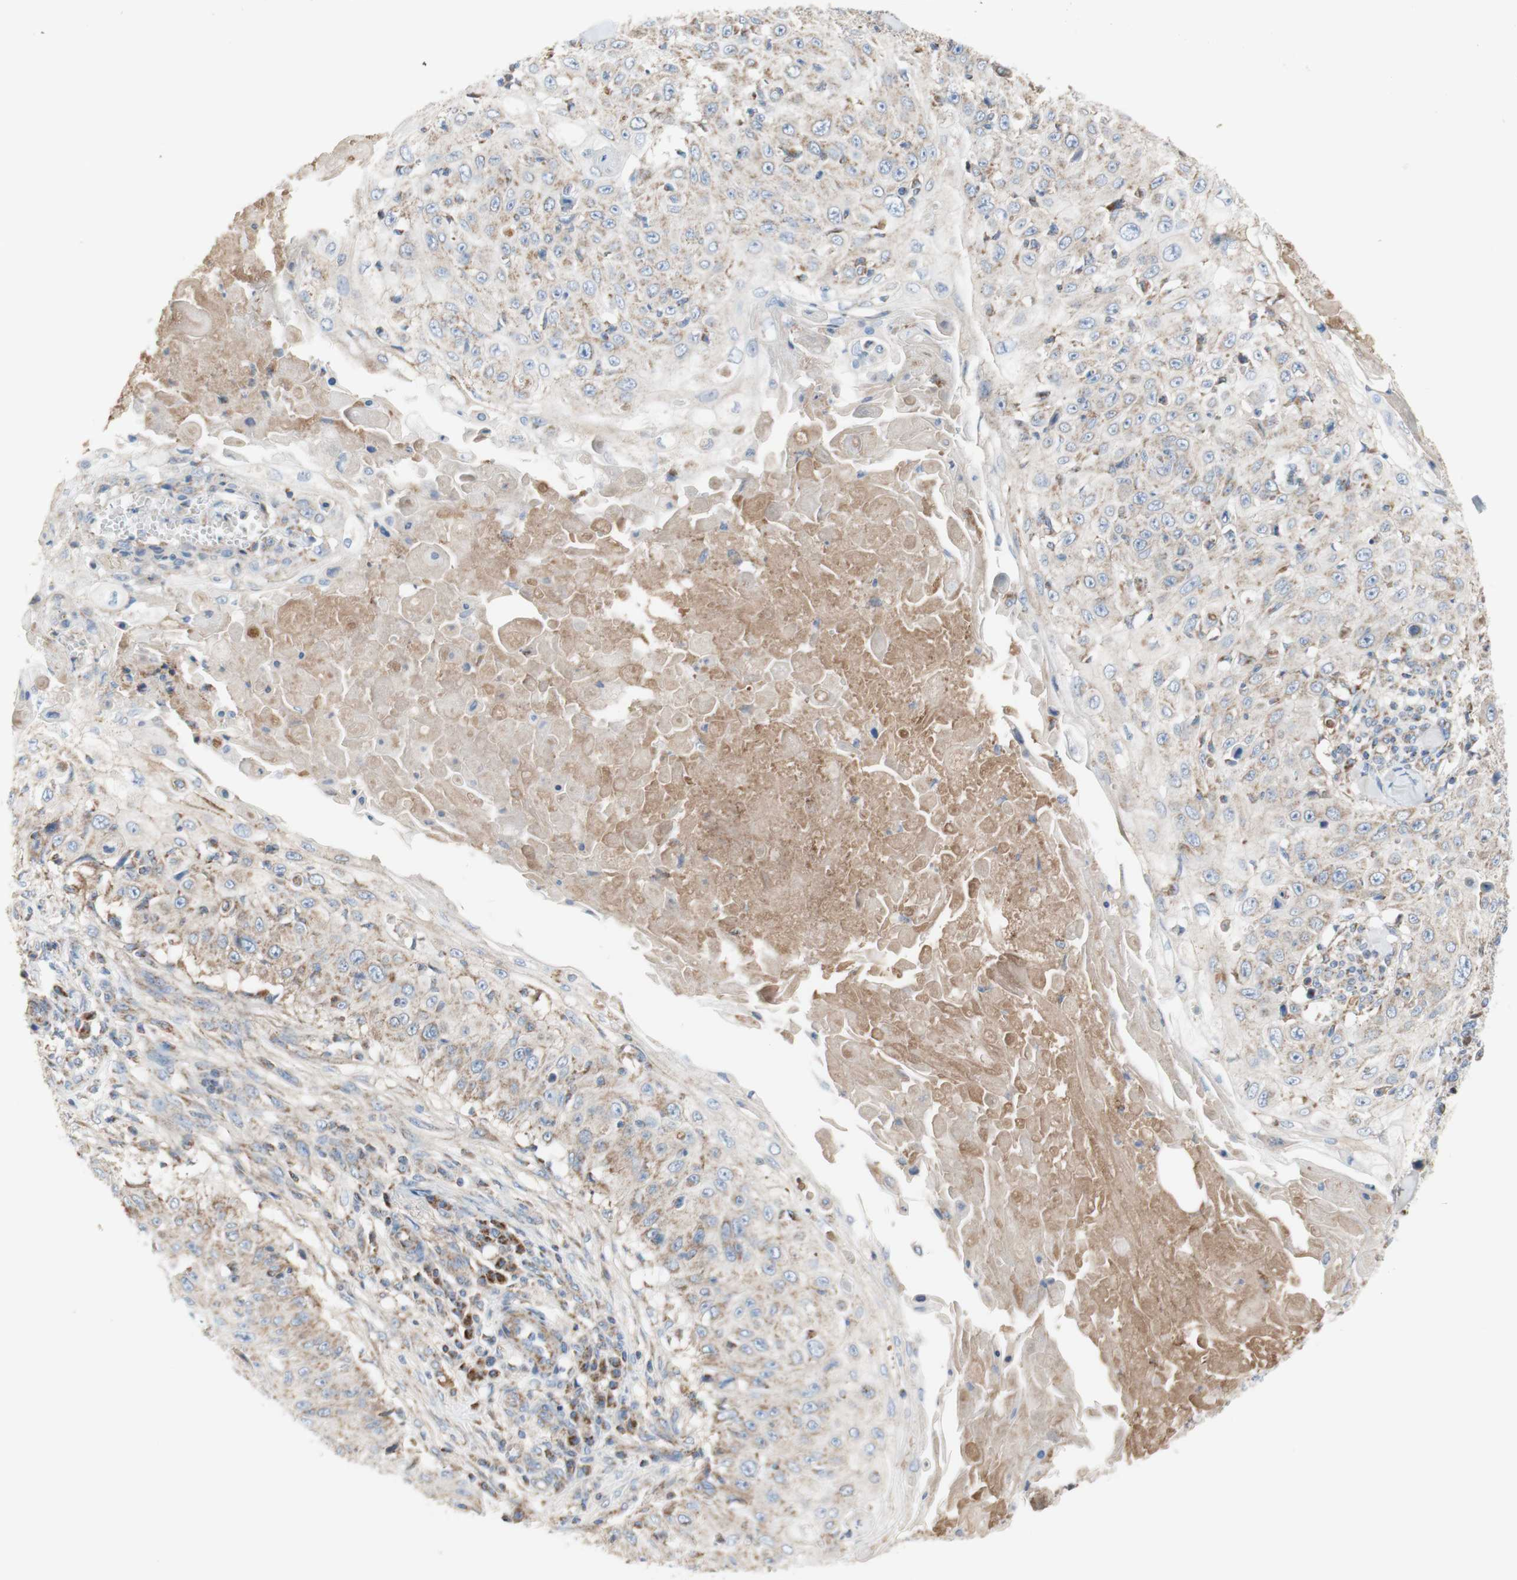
{"staining": {"intensity": "moderate", "quantity": "25%-75%", "location": "cytoplasmic/membranous"}, "tissue": "skin cancer", "cell_type": "Tumor cells", "image_type": "cancer", "snomed": [{"axis": "morphology", "description": "Squamous cell carcinoma, NOS"}, {"axis": "topography", "description": "Skin"}], "caption": "The immunohistochemical stain highlights moderate cytoplasmic/membranous positivity in tumor cells of squamous cell carcinoma (skin) tissue.", "gene": "SDHB", "patient": {"sex": "male", "age": 86}}